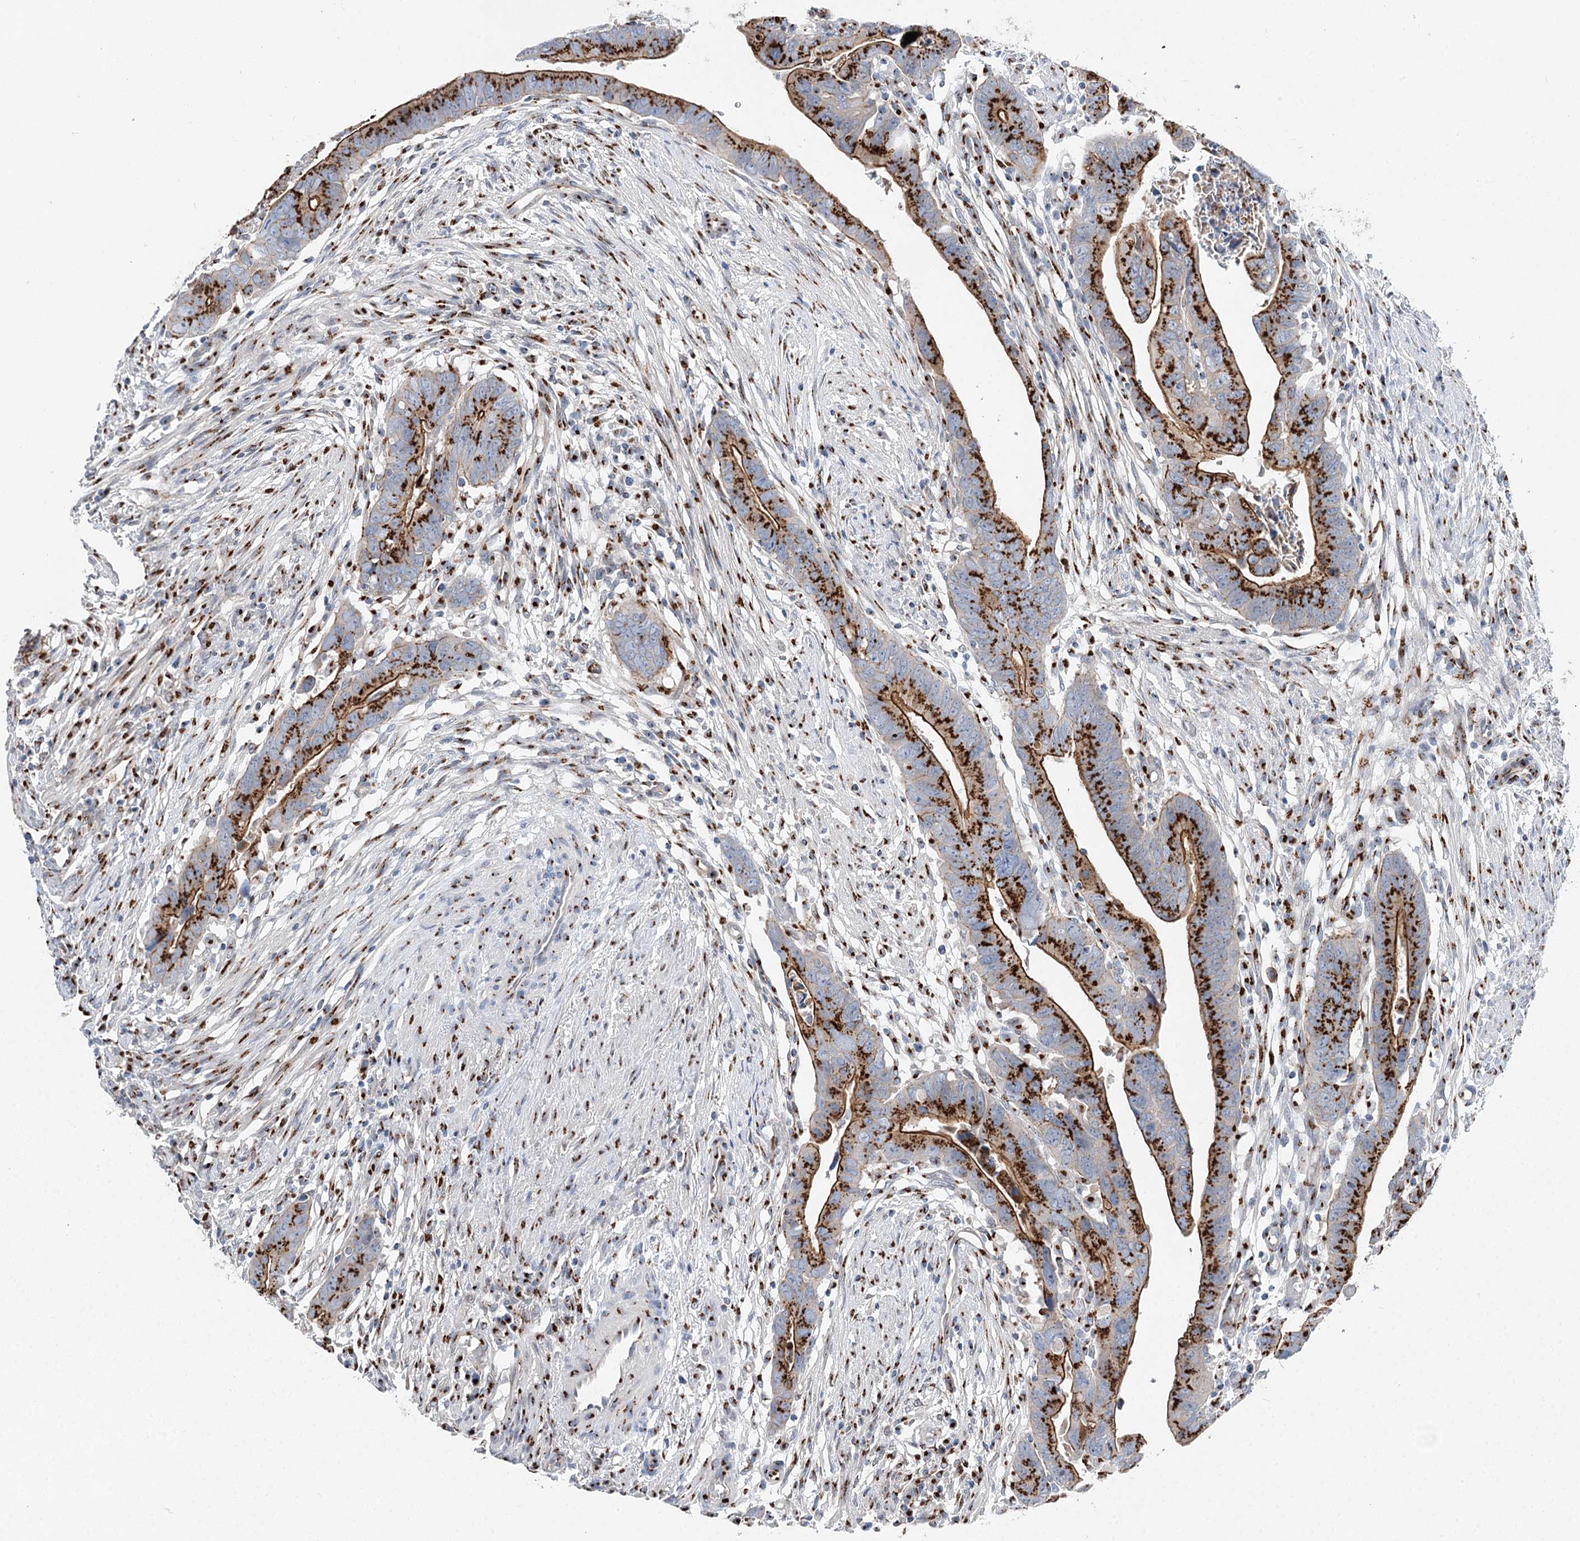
{"staining": {"intensity": "strong", "quantity": ">75%", "location": "cytoplasmic/membranous"}, "tissue": "colorectal cancer", "cell_type": "Tumor cells", "image_type": "cancer", "snomed": [{"axis": "morphology", "description": "Adenocarcinoma, NOS"}, {"axis": "topography", "description": "Rectum"}], "caption": "The image shows staining of colorectal cancer (adenocarcinoma), revealing strong cytoplasmic/membranous protein staining (brown color) within tumor cells.", "gene": "TMEM165", "patient": {"sex": "female", "age": 65}}